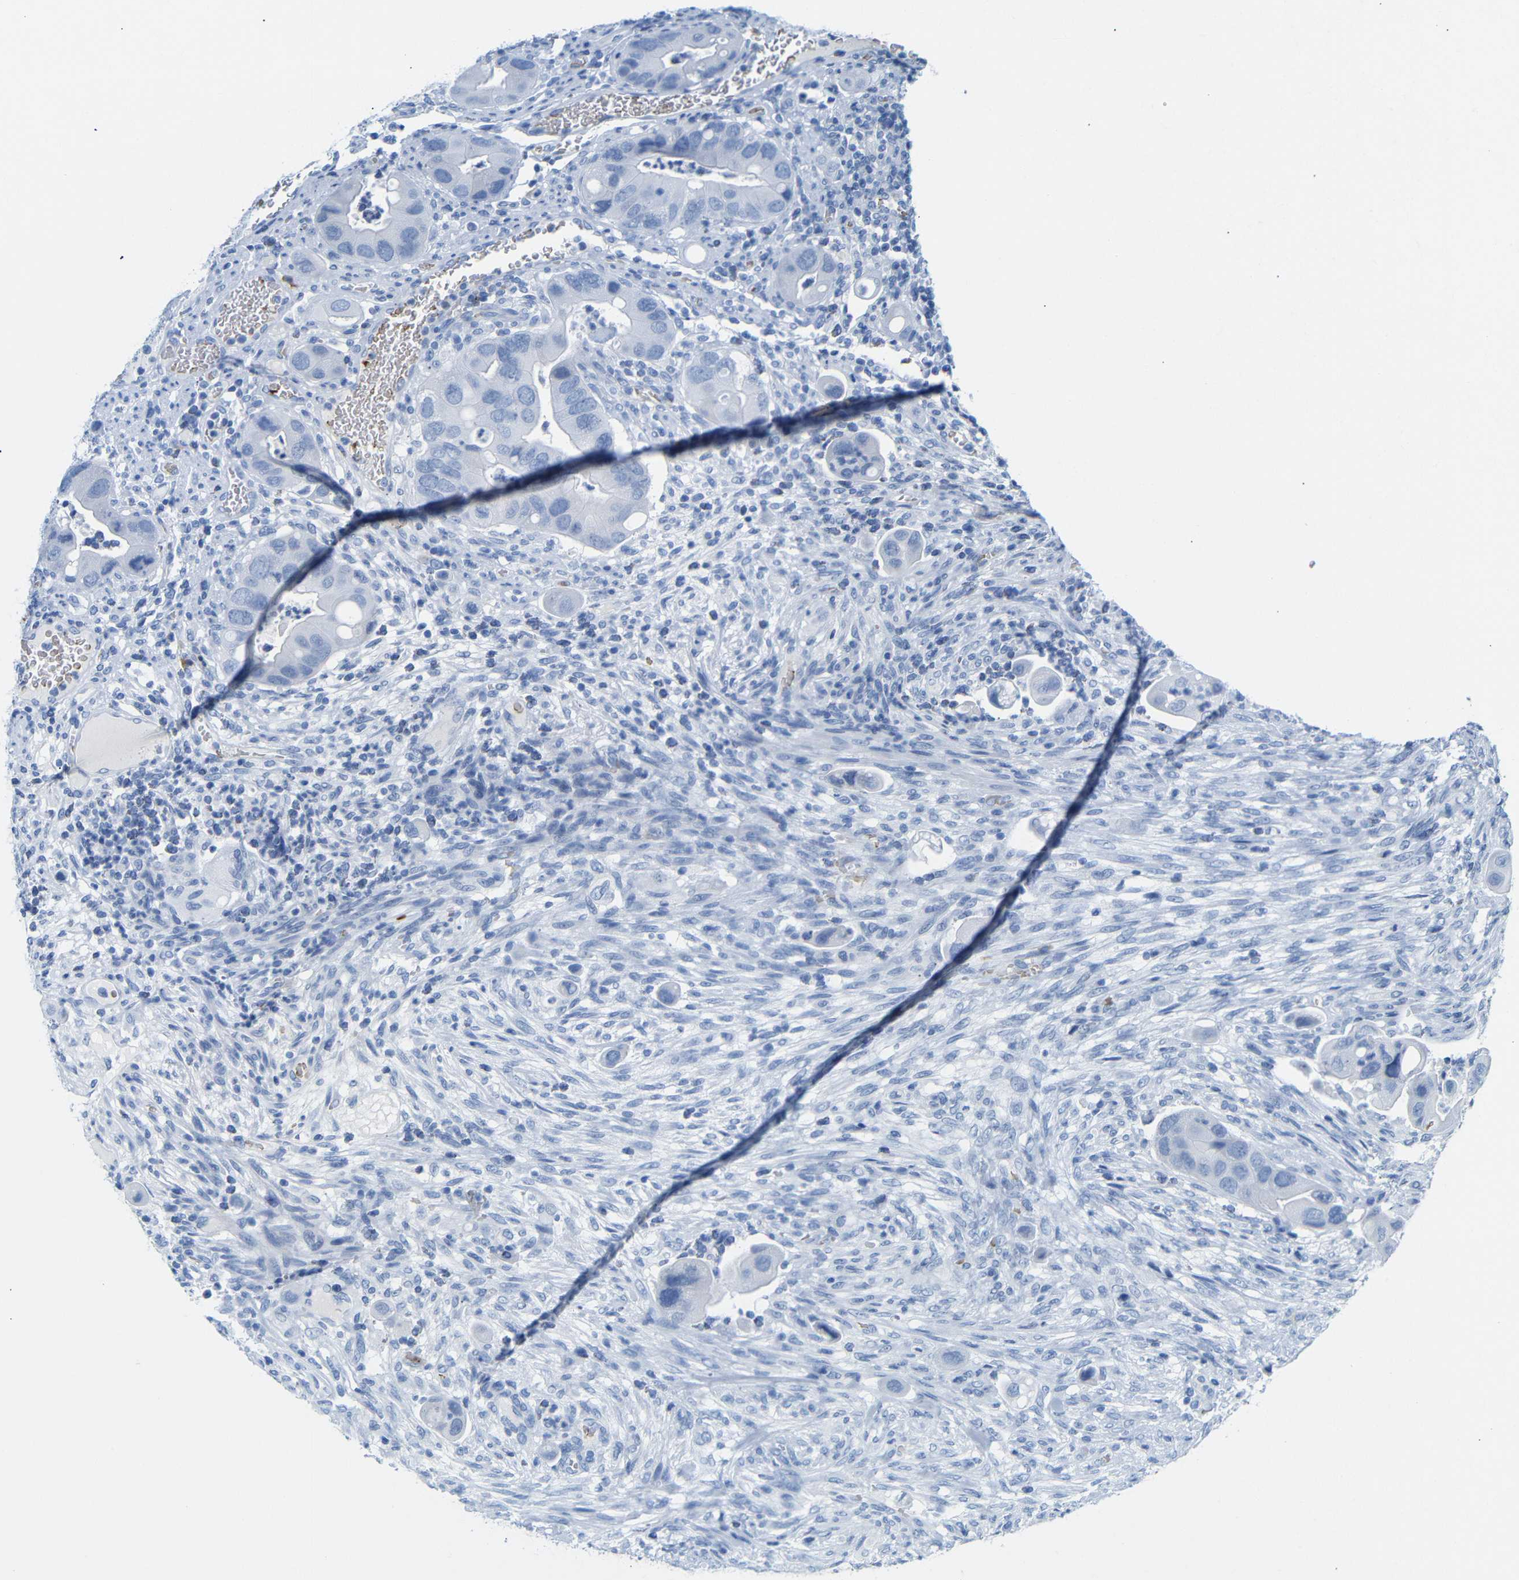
{"staining": {"intensity": "negative", "quantity": "none", "location": "none"}, "tissue": "colorectal cancer", "cell_type": "Tumor cells", "image_type": "cancer", "snomed": [{"axis": "morphology", "description": "Adenocarcinoma, NOS"}, {"axis": "topography", "description": "Rectum"}], "caption": "Immunohistochemical staining of human adenocarcinoma (colorectal) shows no significant staining in tumor cells.", "gene": "ERVMER34-1", "patient": {"sex": "female", "age": 57}}